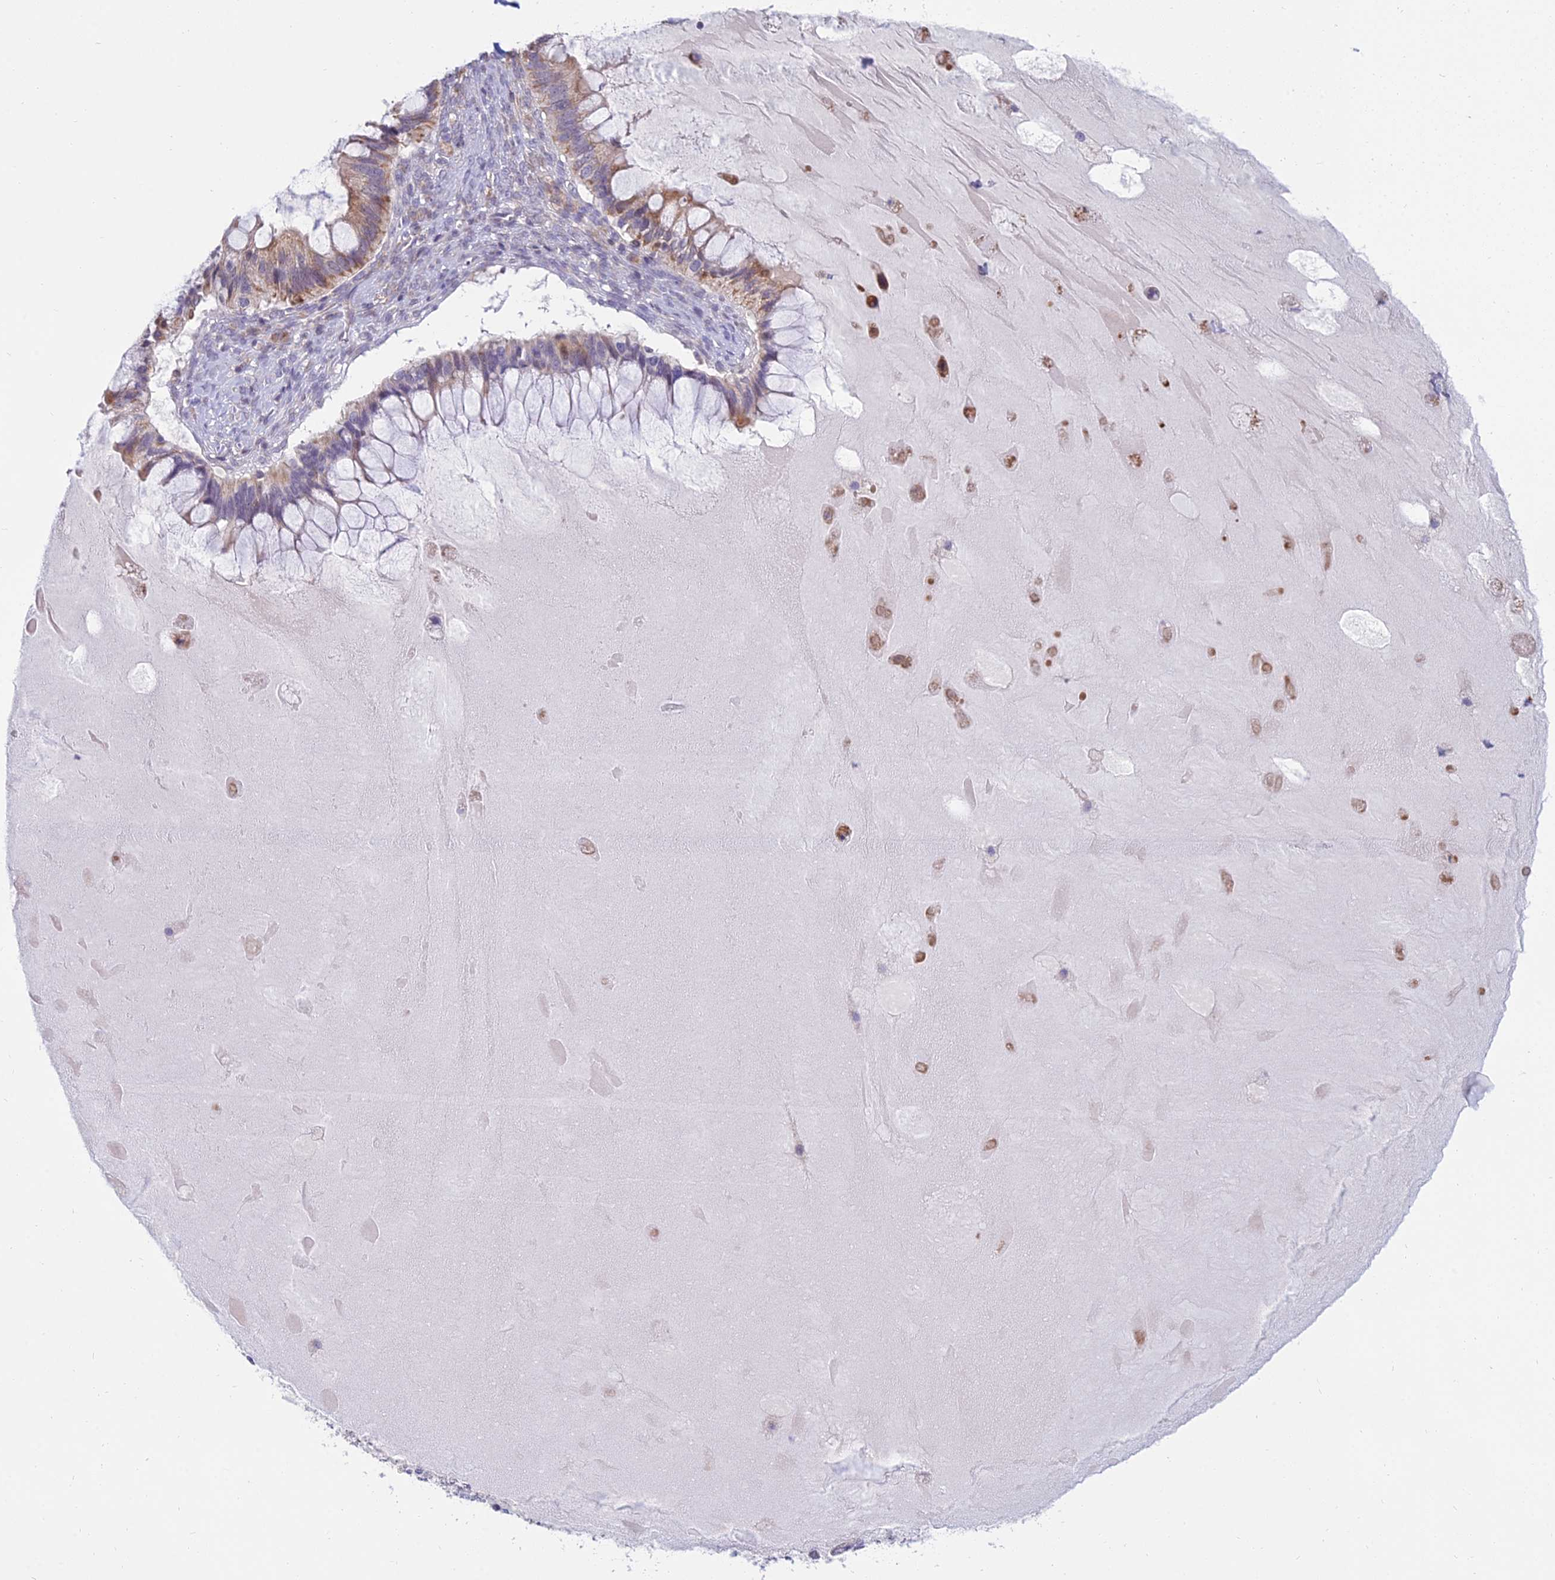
{"staining": {"intensity": "moderate", "quantity": "25%-75%", "location": "cytoplasmic/membranous"}, "tissue": "ovarian cancer", "cell_type": "Tumor cells", "image_type": "cancer", "snomed": [{"axis": "morphology", "description": "Cystadenocarcinoma, mucinous, NOS"}, {"axis": "topography", "description": "Ovary"}], "caption": "A medium amount of moderate cytoplasmic/membranous staining is appreciated in approximately 25%-75% of tumor cells in ovarian cancer tissue. The protein of interest is stained brown, and the nuclei are stained in blue (DAB IHC with brightfield microscopy, high magnification).", "gene": "CFAP206", "patient": {"sex": "female", "age": 61}}